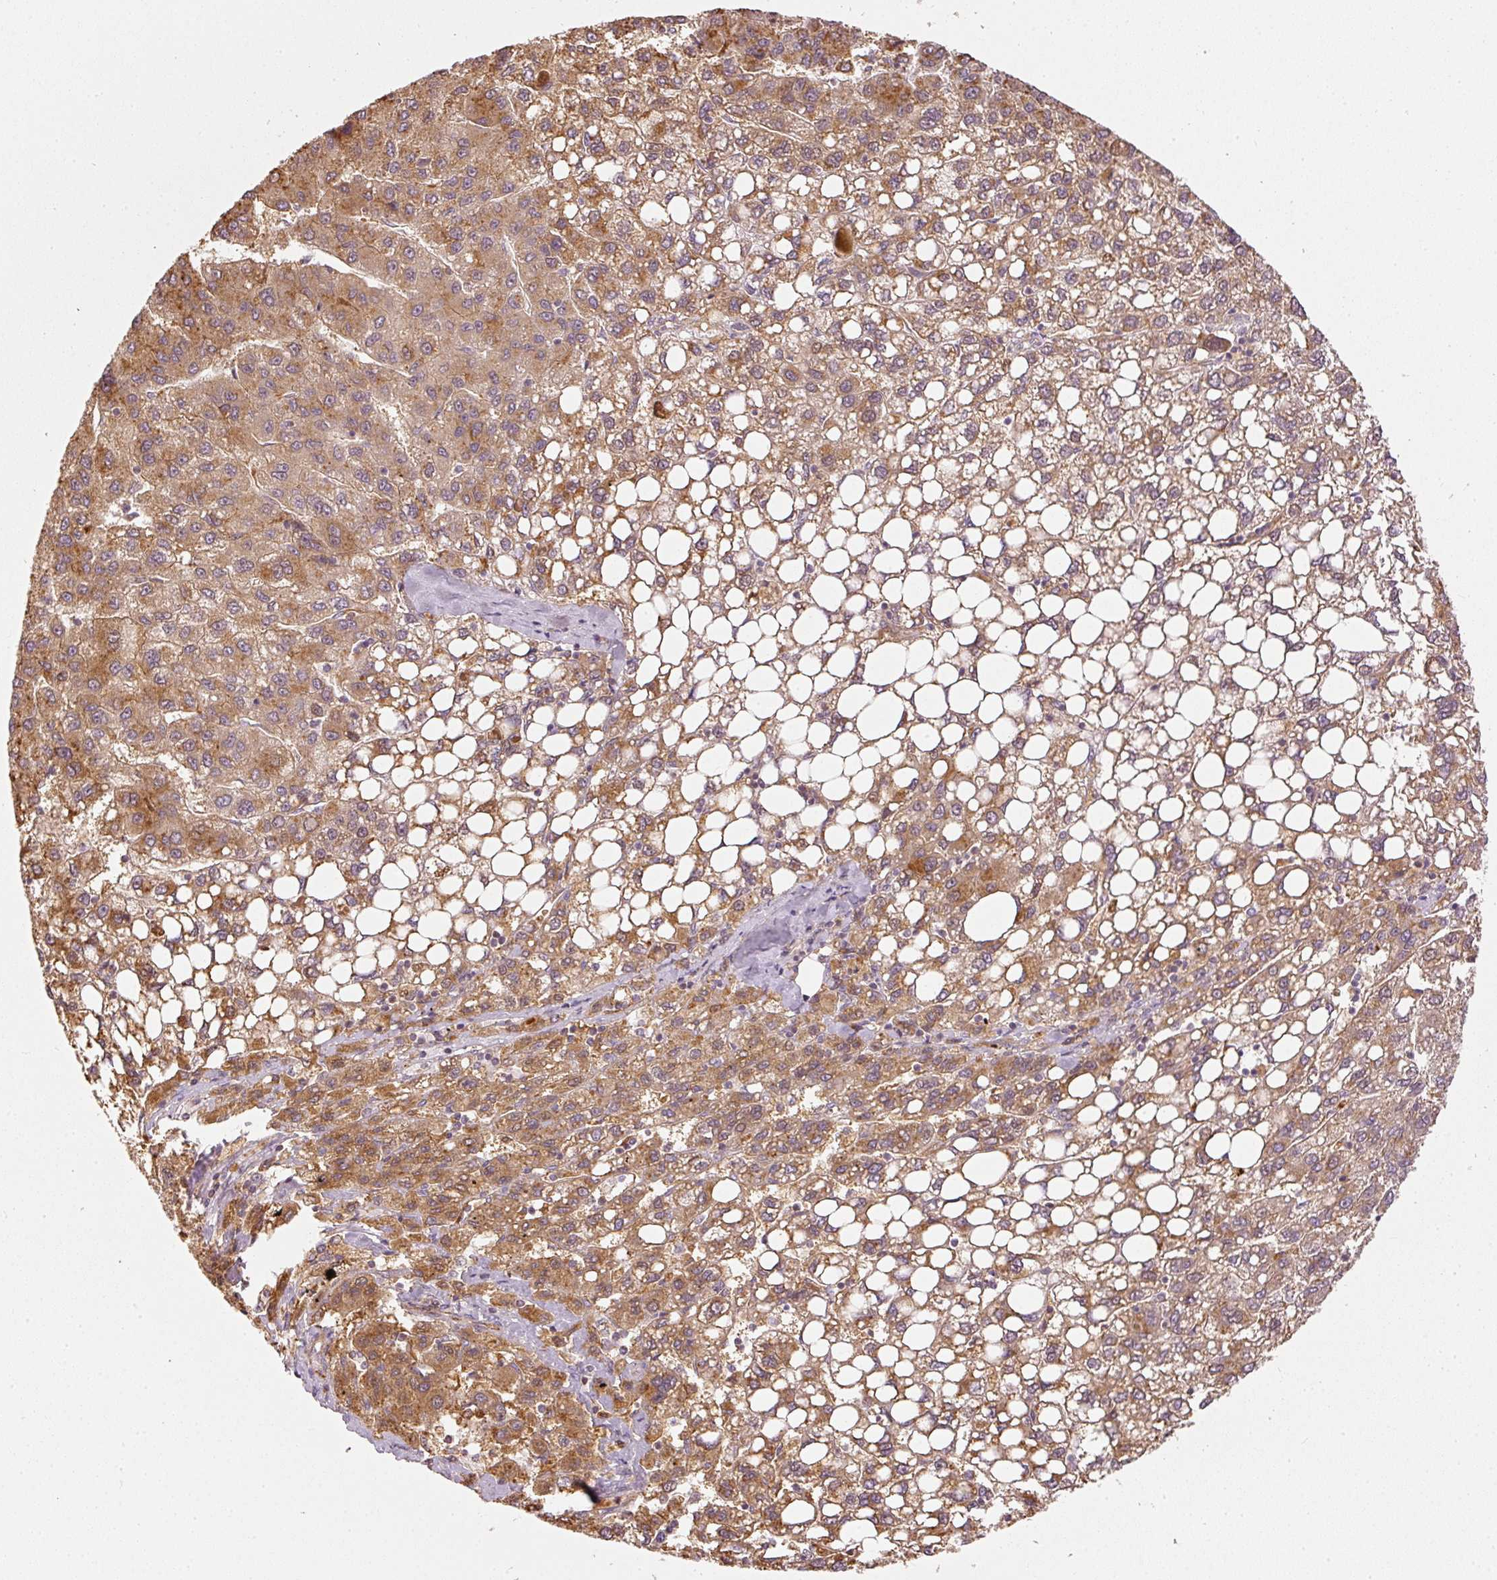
{"staining": {"intensity": "moderate", "quantity": ">75%", "location": "cytoplasmic/membranous"}, "tissue": "liver cancer", "cell_type": "Tumor cells", "image_type": "cancer", "snomed": [{"axis": "morphology", "description": "Carcinoma, Hepatocellular, NOS"}, {"axis": "topography", "description": "Liver"}], "caption": "Protein staining reveals moderate cytoplasmic/membranous expression in about >75% of tumor cells in liver cancer (hepatocellular carcinoma).", "gene": "MTHFD1L", "patient": {"sex": "female", "age": 82}}